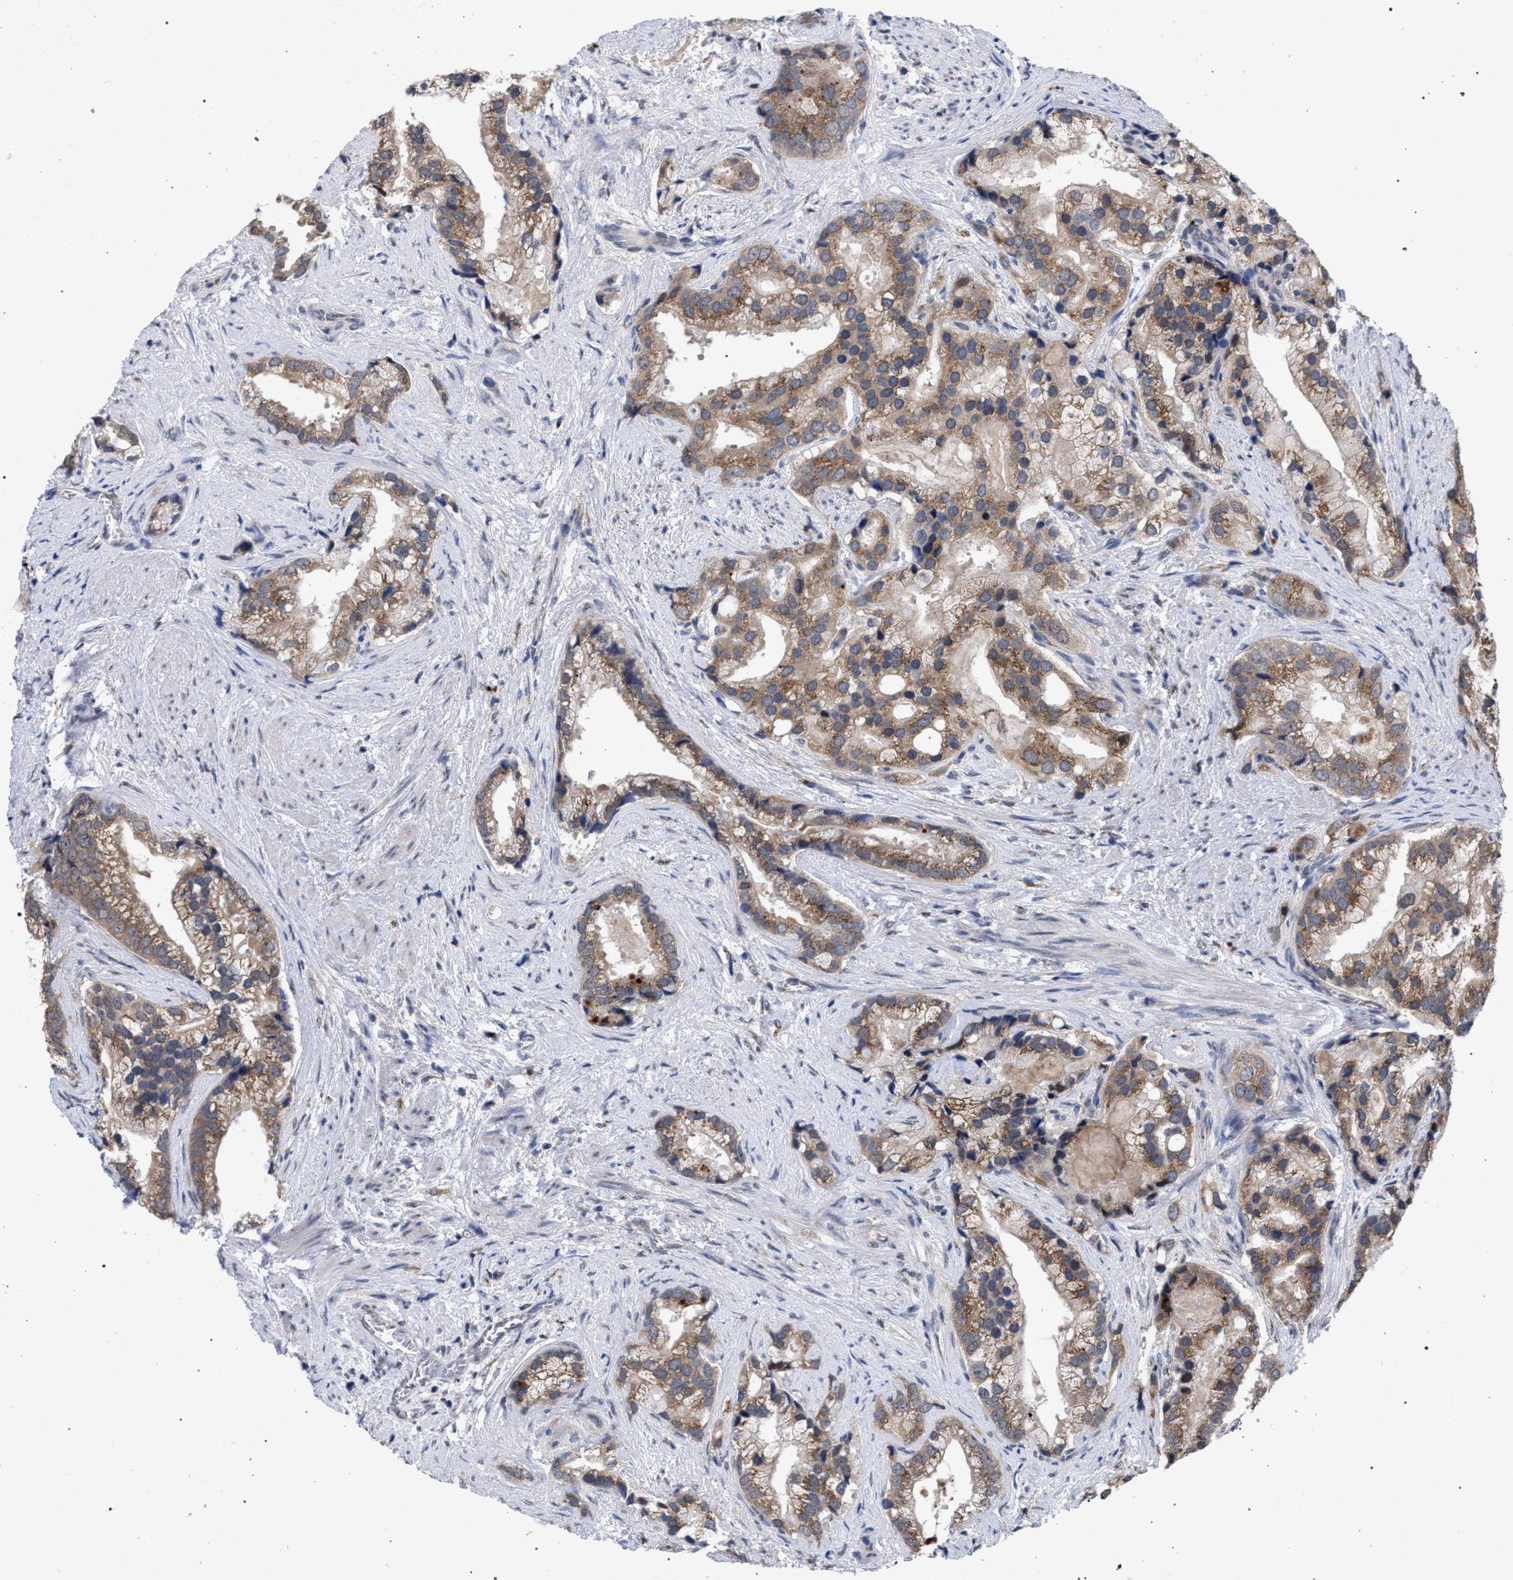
{"staining": {"intensity": "moderate", "quantity": ">75%", "location": "cytoplasmic/membranous"}, "tissue": "prostate cancer", "cell_type": "Tumor cells", "image_type": "cancer", "snomed": [{"axis": "morphology", "description": "Adenocarcinoma, Low grade"}, {"axis": "topography", "description": "Prostate"}], "caption": "Prostate adenocarcinoma (low-grade) tissue exhibits moderate cytoplasmic/membranous expression in approximately >75% of tumor cells, visualized by immunohistochemistry.", "gene": "GOLGA2", "patient": {"sex": "male", "age": 71}}